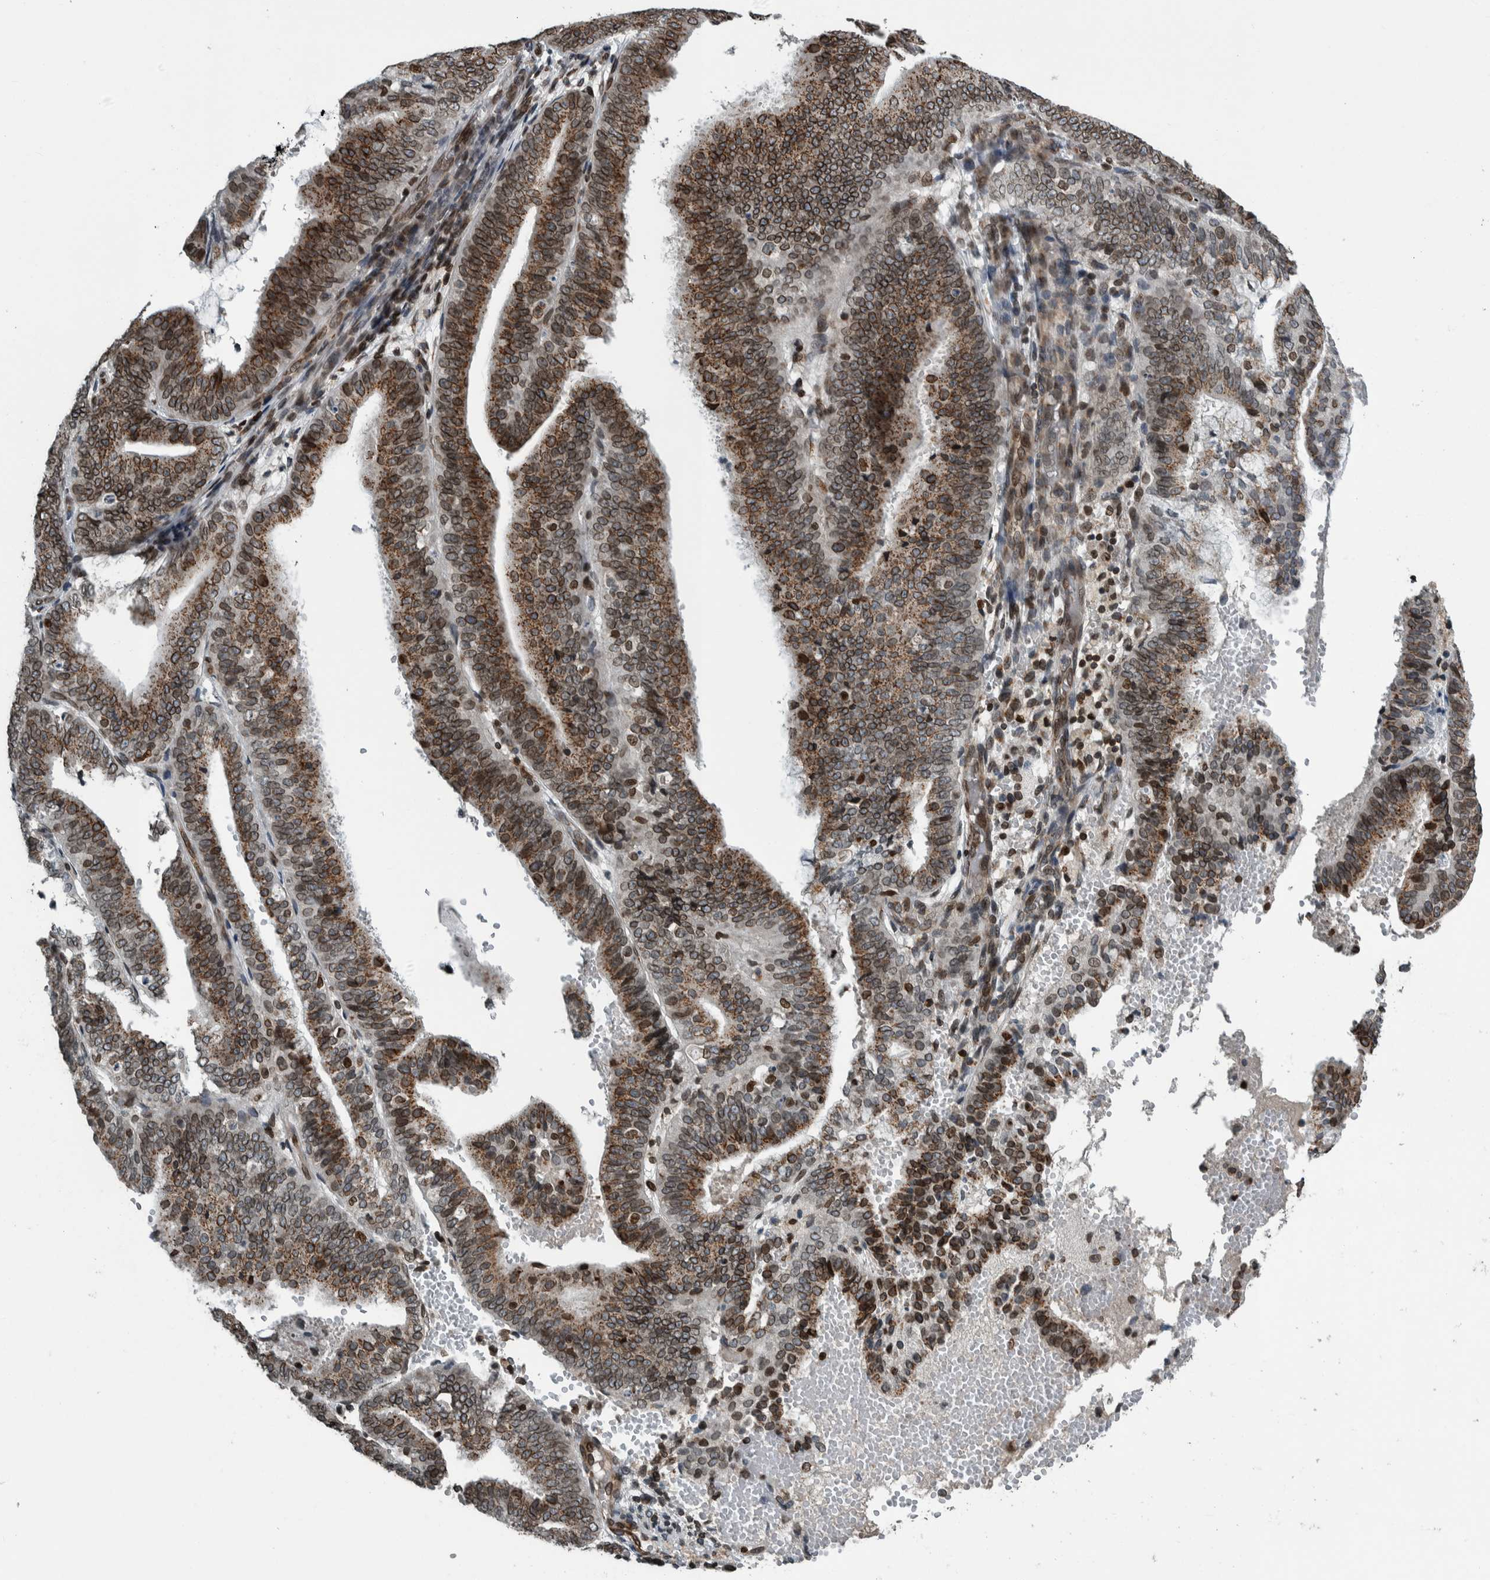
{"staining": {"intensity": "moderate", "quantity": ">75%", "location": "cytoplasmic/membranous,nuclear"}, "tissue": "endometrial cancer", "cell_type": "Tumor cells", "image_type": "cancer", "snomed": [{"axis": "morphology", "description": "Adenocarcinoma, NOS"}, {"axis": "topography", "description": "Endometrium"}], "caption": "Moderate cytoplasmic/membranous and nuclear staining for a protein is present in approximately >75% of tumor cells of endometrial cancer using immunohistochemistry.", "gene": "FAM135B", "patient": {"sex": "female", "age": 63}}